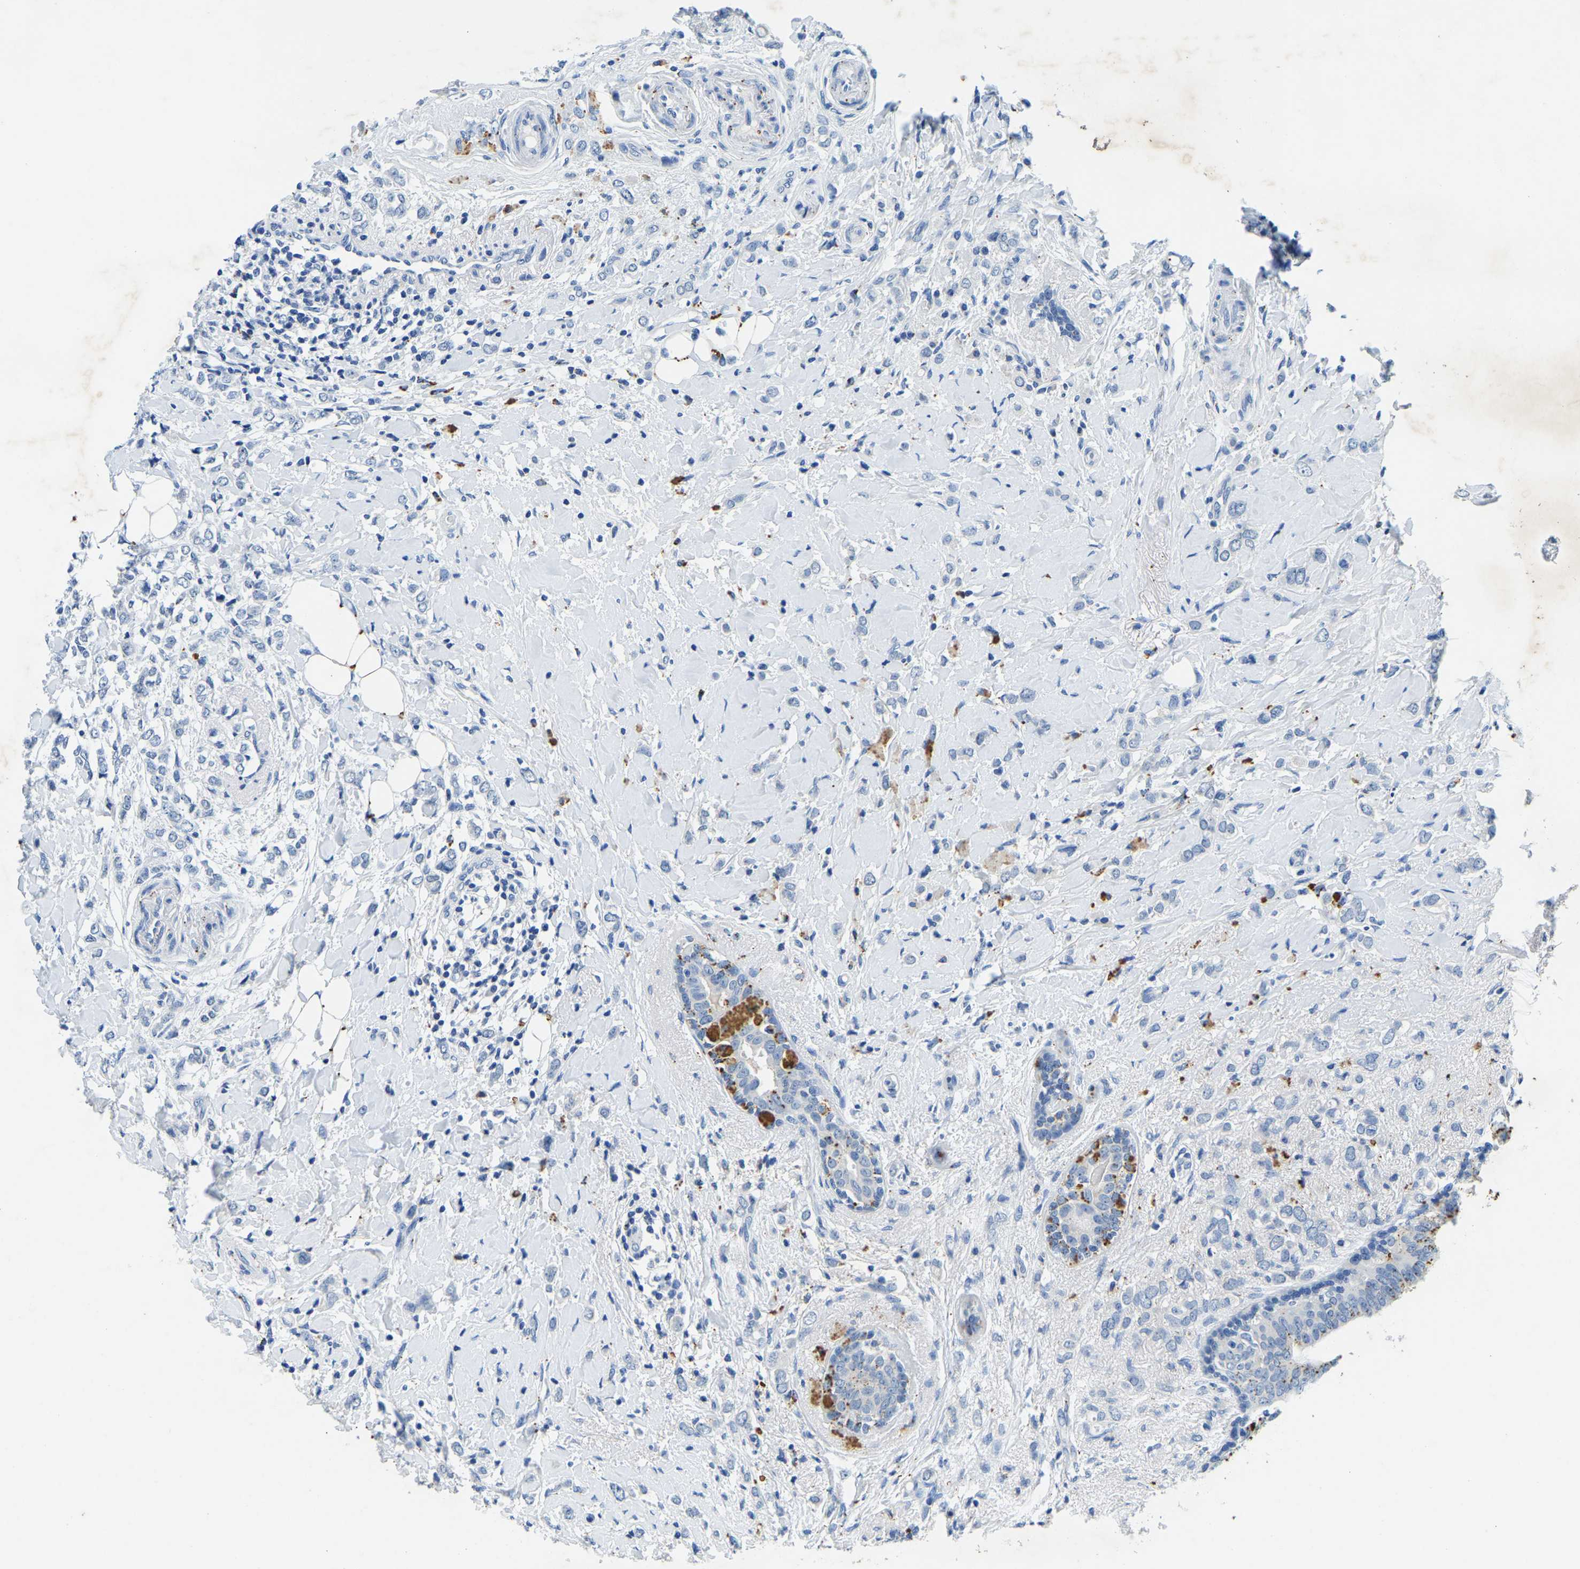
{"staining": {"intensity": "negative", "quantity": "none", "location": "none"}, "tissue": "breast cancer", "cell_type": "Tumor cells", "image_type": "cancer", "snomed": [{"axis": "morphology", "description": "Normal tissue, NOS"}, {"axis": "morphology", "description": "Lobular carcinoma"}, {"axis": "topography", "description": "Breast"}], "caption": "Immunohistochemistry (IHC) of human breast cancer (lobular carcinoma) shows no staining in tumor cells.", "gene": "UBN2", "patient": {"sex": "female", "age": 47}}